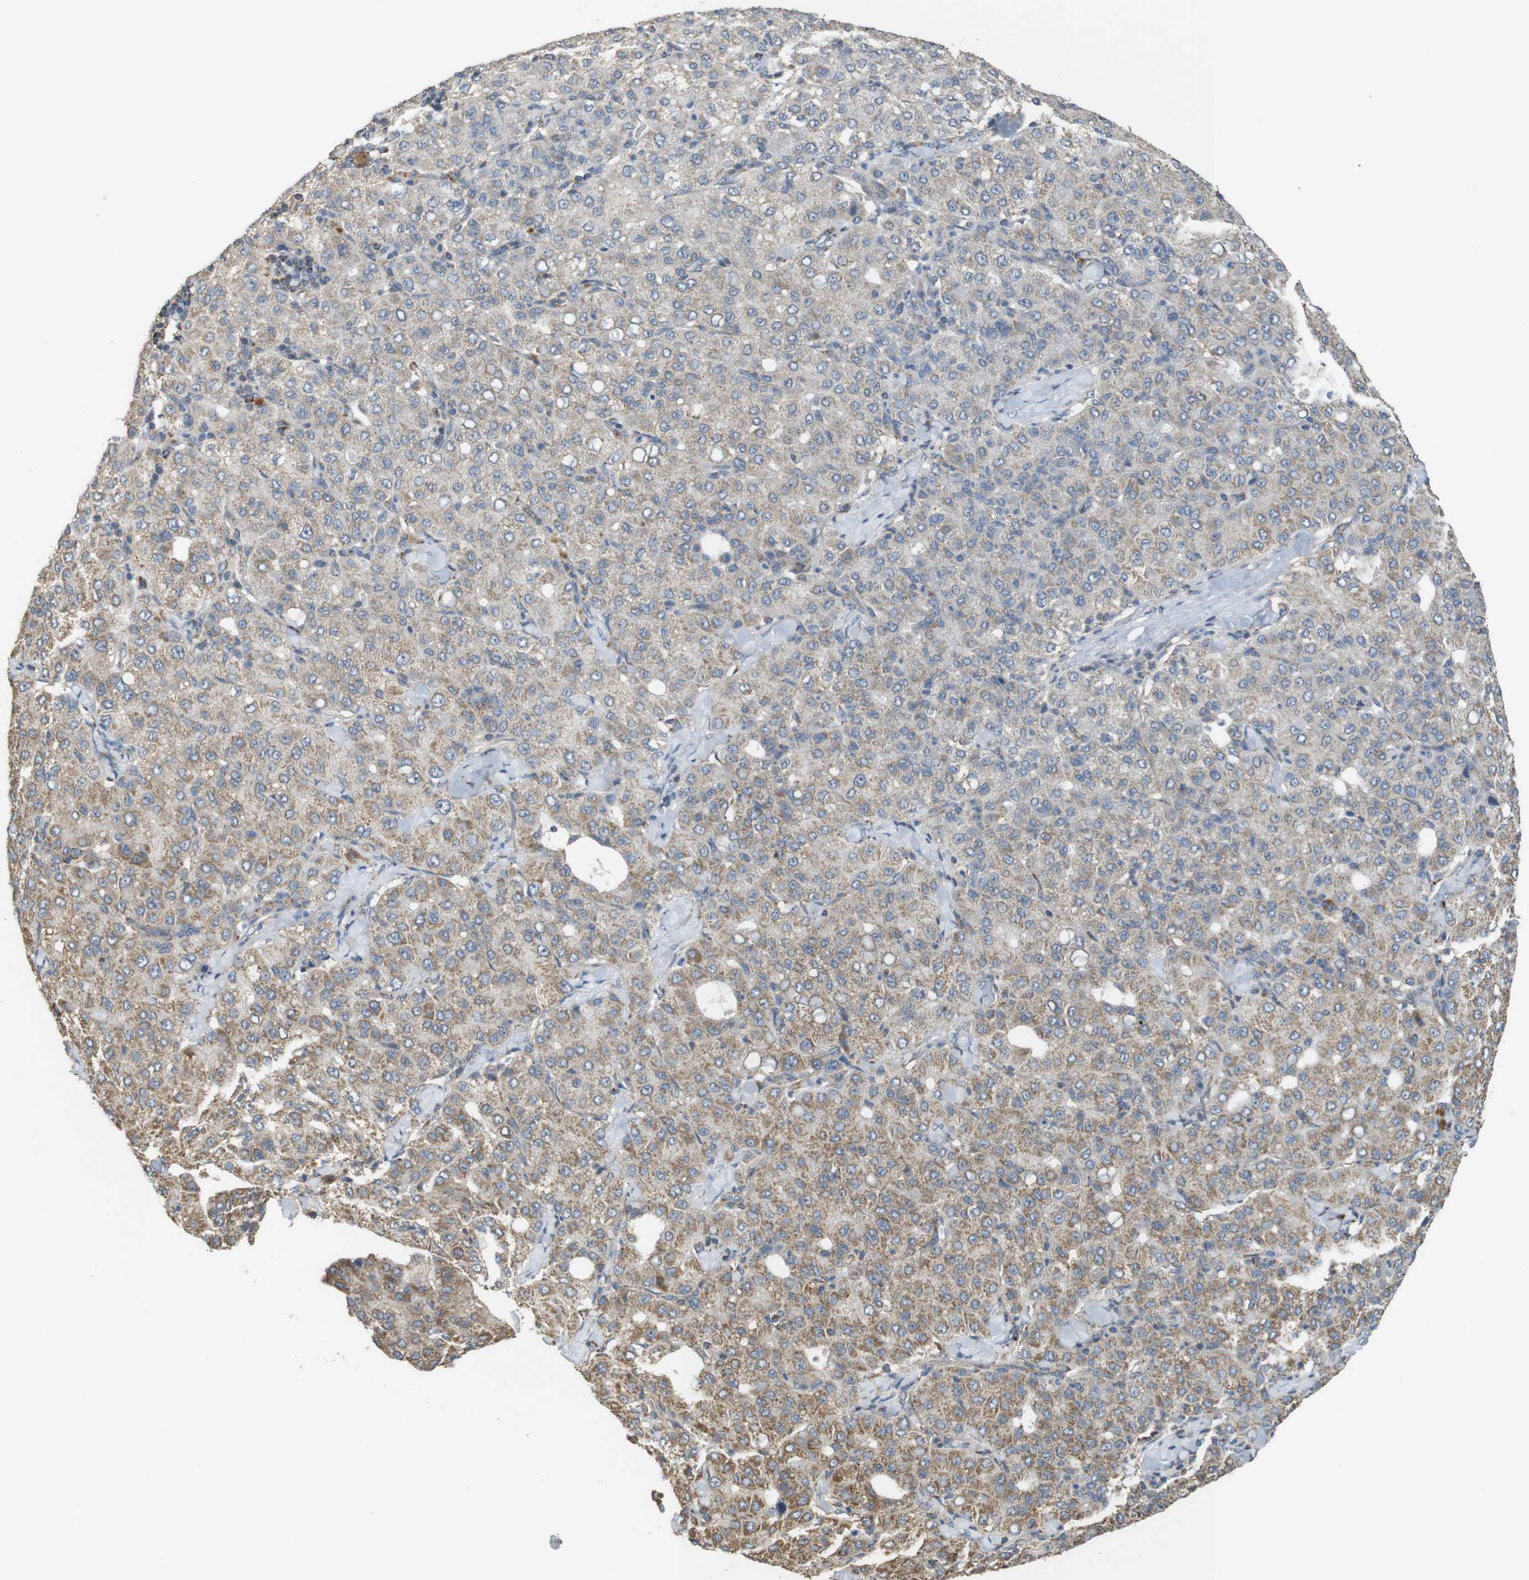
{"staining": {"intensity": "moderate", "quantity": "25%-75%", "location": "cytoplasmic/membranous"}, "tissue": "liver cancer", "cell_type": "Tumor cells", "image_type": "cancer", "snomed": [{"axis": "morphology", "description": "Carcinoma, Hepatocellular, NOS"}, {"axis": "topography", "description": "Liver"}], "caption": "Immunohistochemical staining of human liver hepatocellular carcinoma demonstrates moderate cytoplasmic/membranous protein expression in approximately 25%-75% of tumor cells. Using DAB (brown) and hematoxylin (blue) stains, captured at high magnification using brightfield microscopy.", "gene": "CALHM2", "patient": {"sex": "male", "age": 65}}